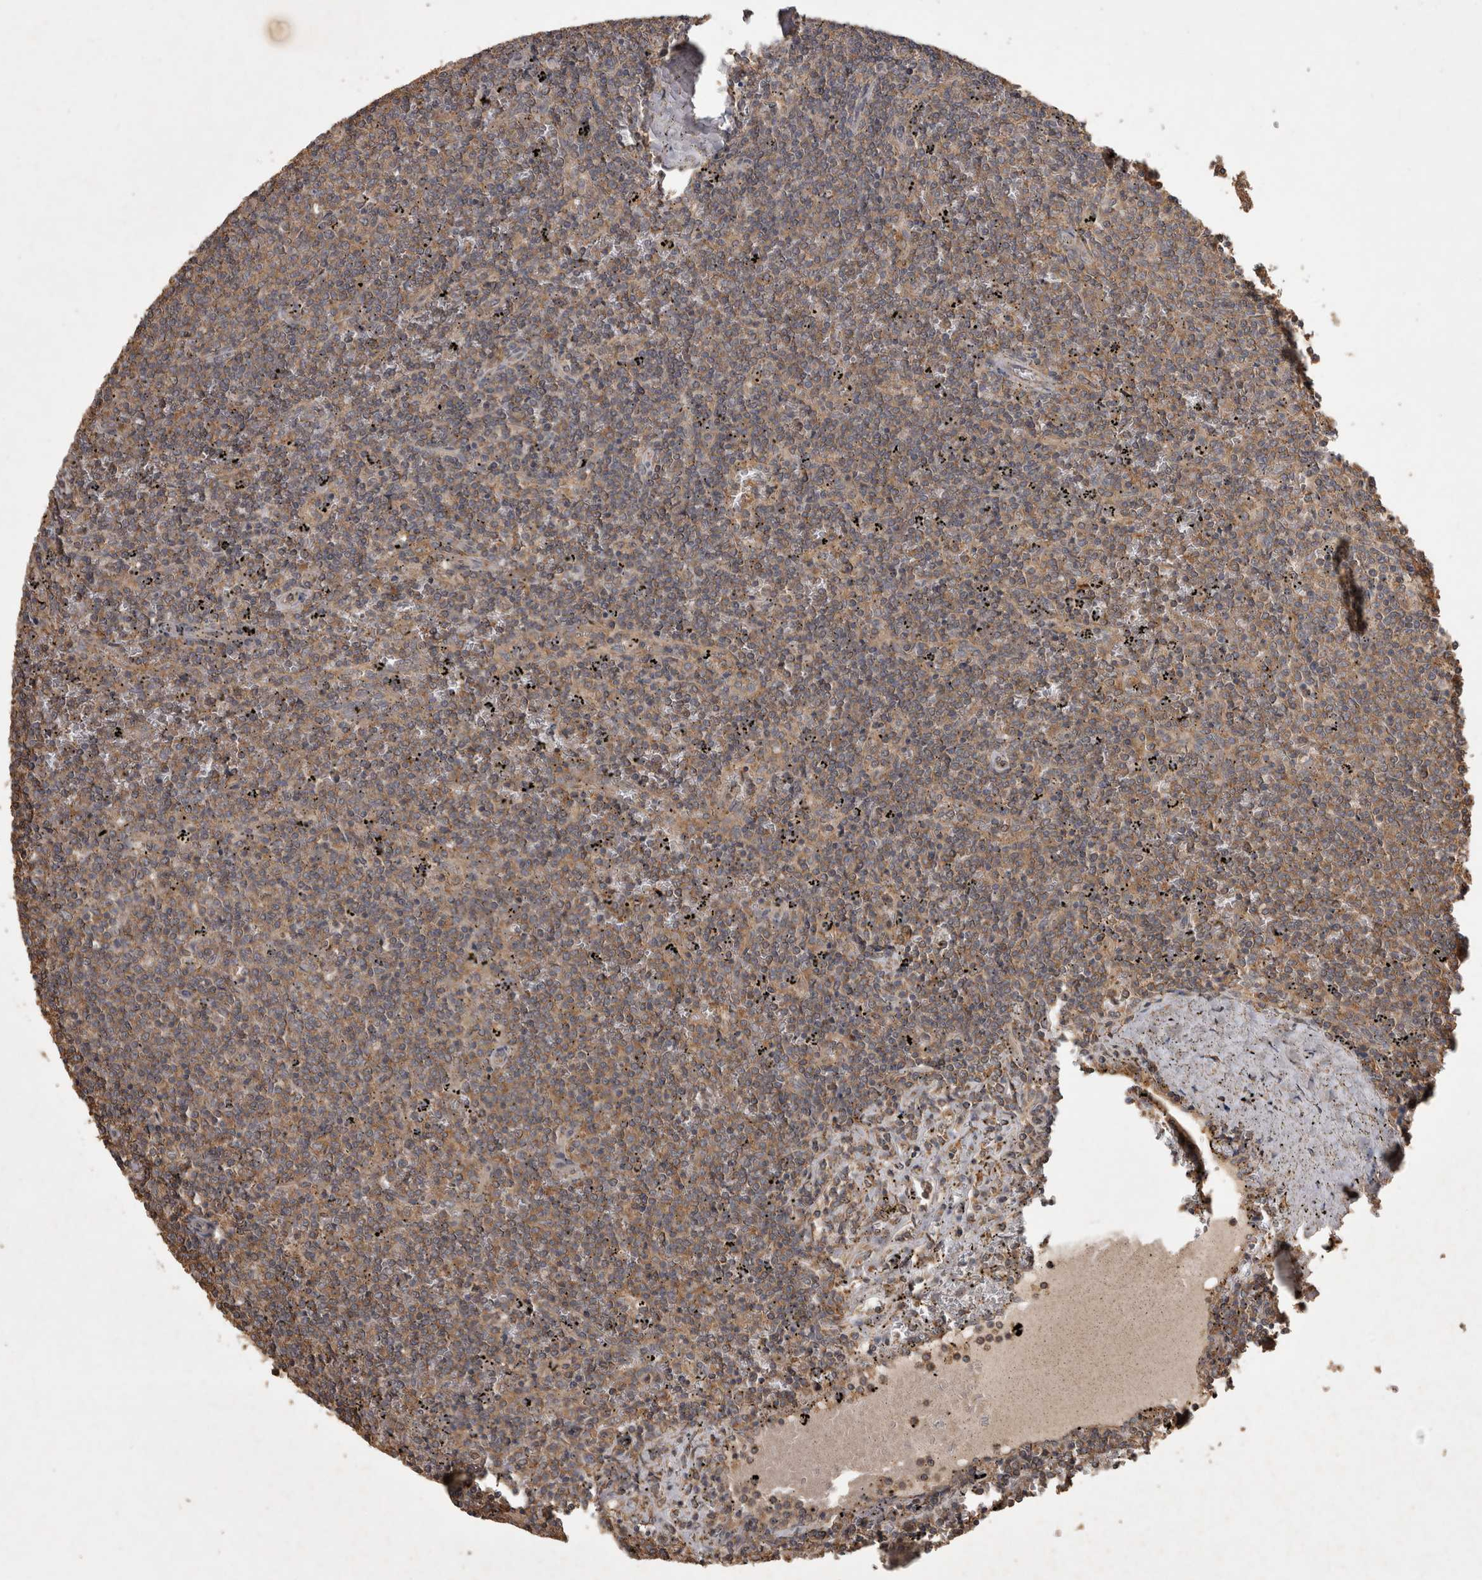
{"staining": {"intensity": "weak", "quantity": ">75%", "location": "cytoplasmic/membranous"}, "tissue": "lymphoma", "cell_type": "Tumor cells", "image_type": "cancer", "snomed": [{"axis": "morphology", "description": "Malignant lymphoma, non-Hodgkin's type, Low grade"}, {"axis": "topography", "description": "Spleen"}], "caption": "Weak cytoplasmic/membranous positivity is present in approximately >75% of tumor cells in low-grade malignant lymphoma, non-Hodgkin's type.", "gene": "TRMT61B", "patient": {"sex": "female", "age": 50}}